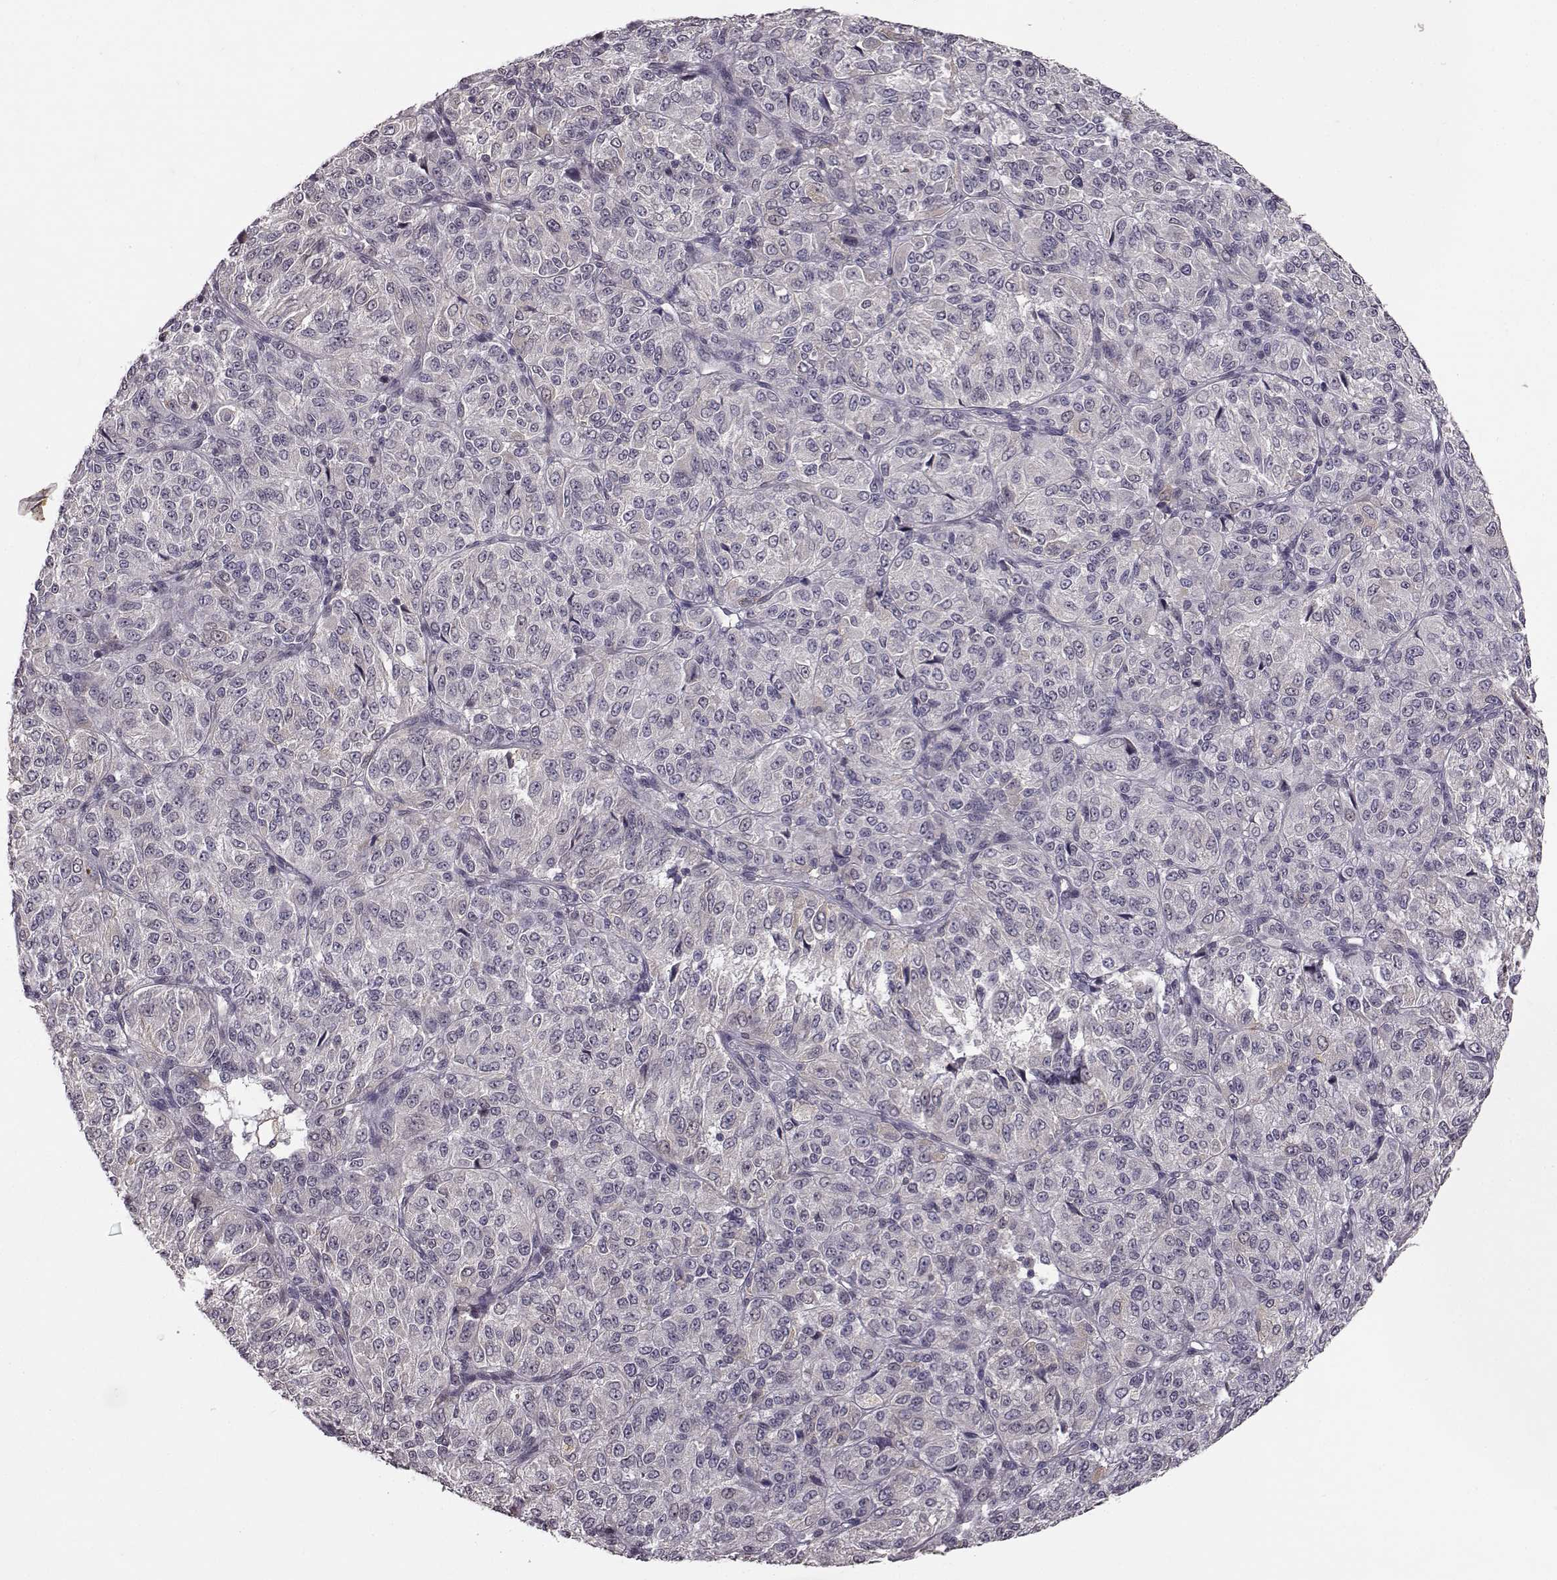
{"staining": {"intensity": "negative", "quantity": "none", "location": "none"}, "tissue": "melanoma", "cell_type": "Tumor cells", "image_type": "cancer", "snomed": [{"axis": "morphology", "description": "Malignant melanoma, Metastatic site"}, {"axis": "topography", "description": "Brain"}], "caption": "A high-resolution image shows immunohistochemistry (IHC) staining of malignant melanoma (metastatic site), which demonstrates no significant positivity in tumor cells. (Brightfield microscopy of DAB IHC at high magnification).", "gene": "NTRK2", "patient": {"sex": "female", "age": 56}}